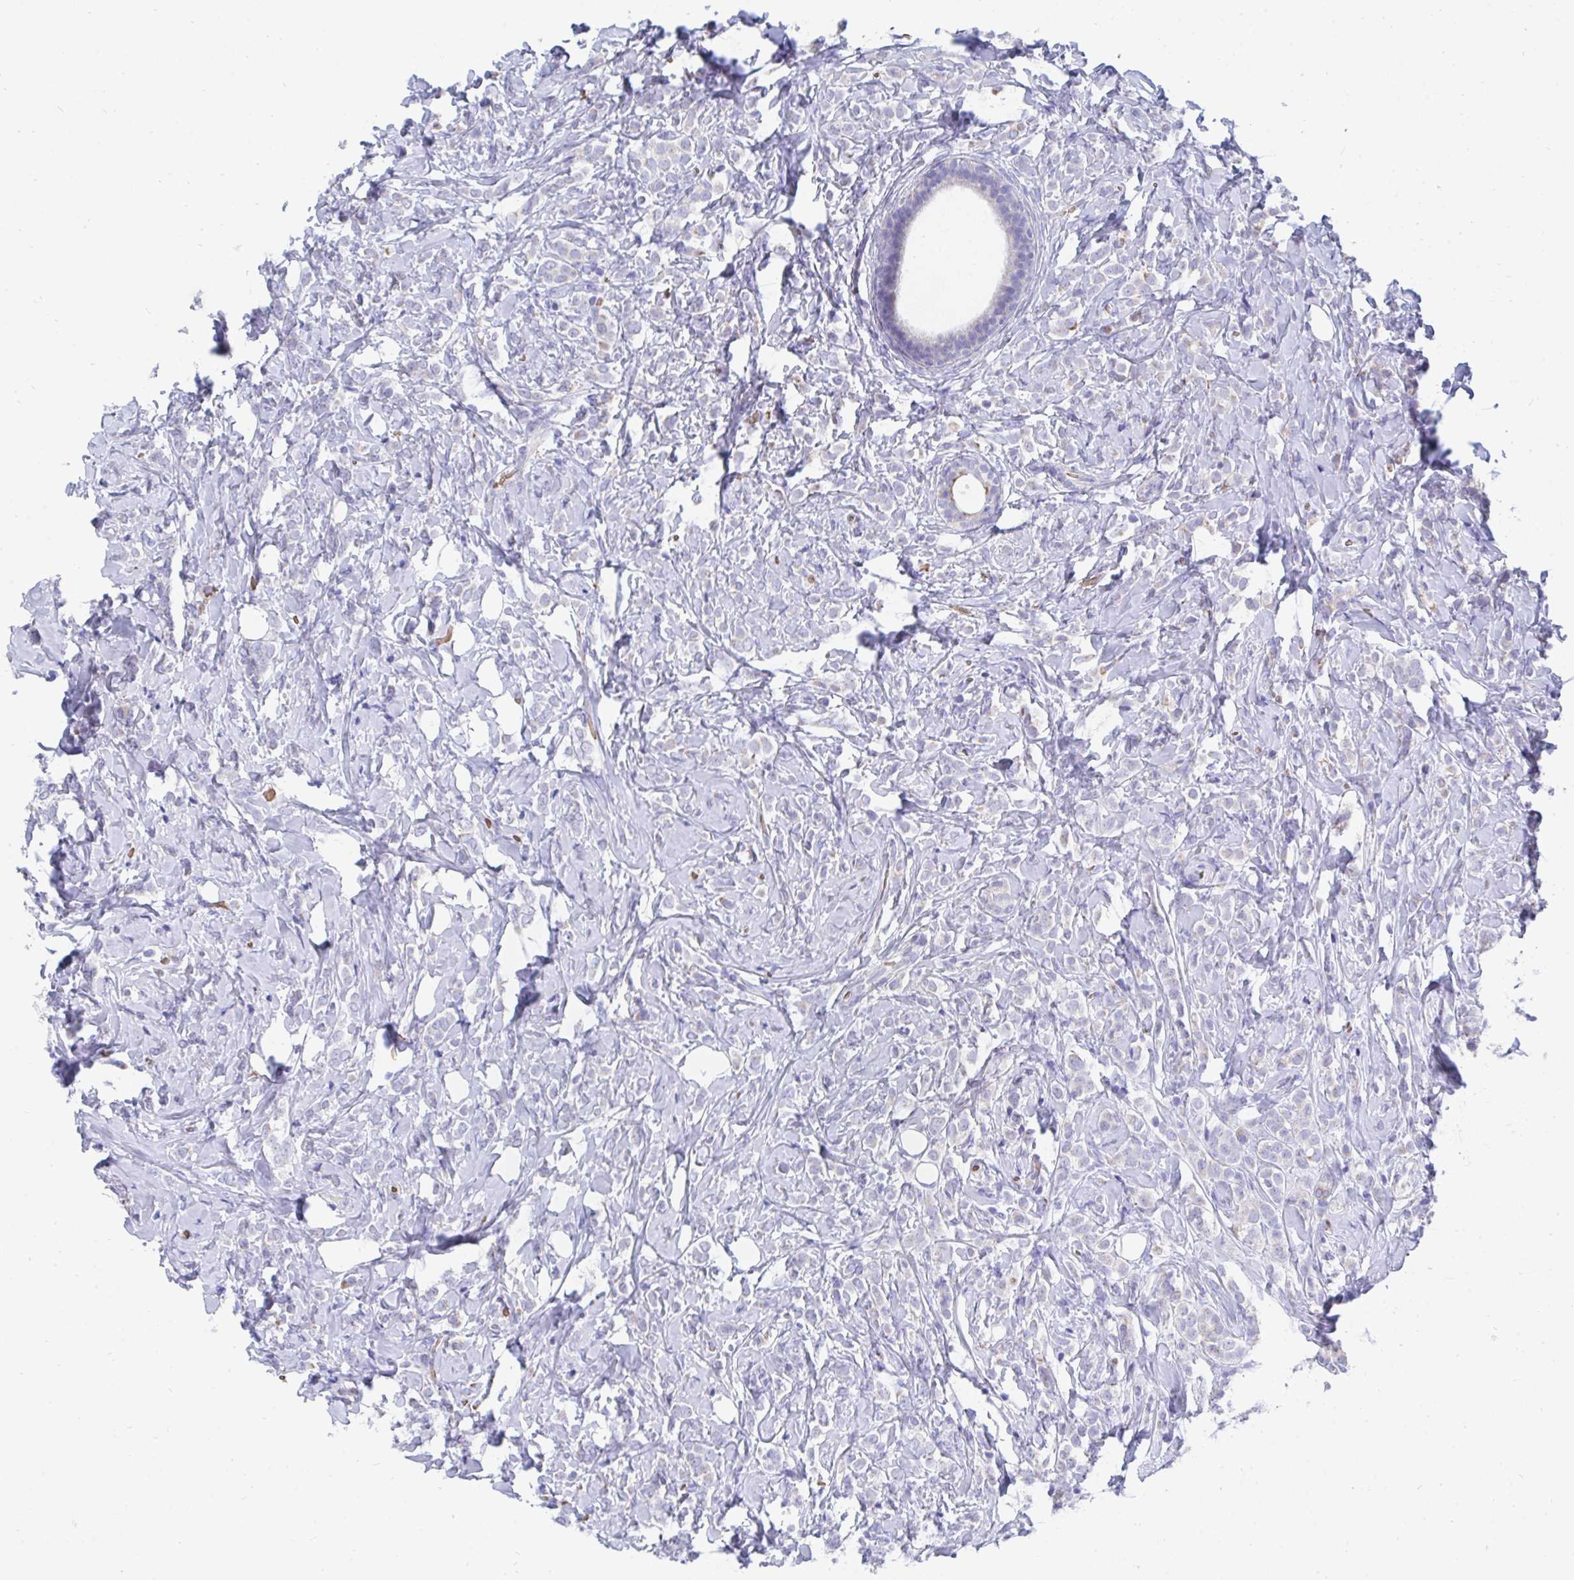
{"staining": {"intensity": "negative", "quantity": "none", "location": "none"}, "tissue": "breast cancer", "cell_type": "Tumor cells", "image_type": "cancer", "snomed": [{"axis": "morphology", "description": "Lobular carcinoma"}, {"axis": "topography", "description": "Breast"}], "caption": "Tumor cells show no significant positivity in lobular carcinoma (breast). Nuclei are stained in blue.", "gene": "MROH2B", "patient": {"sex": "female", "age": 49}}